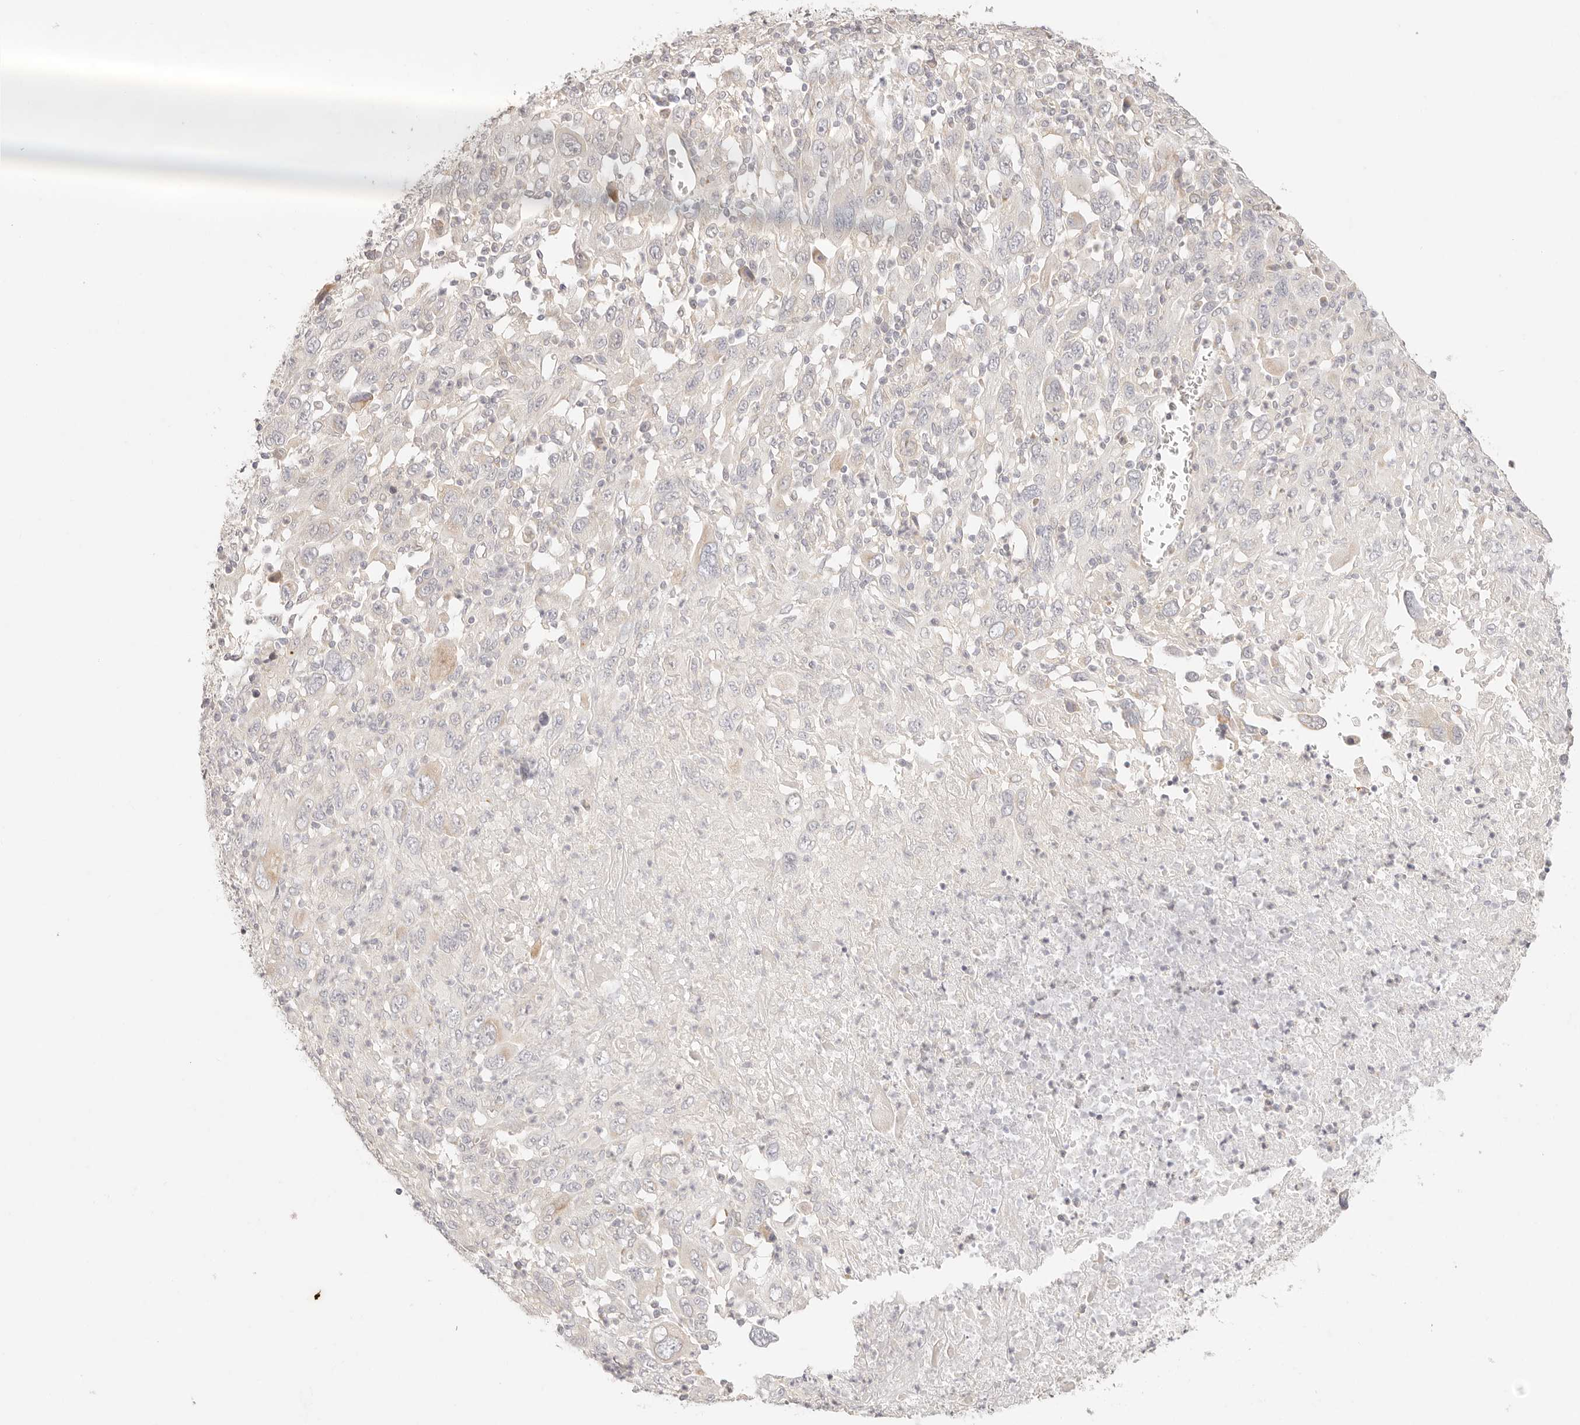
{"staining": {"intensity": "negative", "quantity": "none", "location": "none"}, "tissue": "melanoma", "cell_type": "Tumor cells", "image_type": "cancer", "snomed": [{"axis": "morphology", "description": "Malignant melanoma, Metastatic site"}, {"axis": "topography", "description": "Skin"}], "caption": "Human malignant melanoma (metastatic site) stained for a protein using IHC demonstrates no expression in tumor cells.", "gene": "GPR156", "patient": {"sex": "female", "age": 56}}